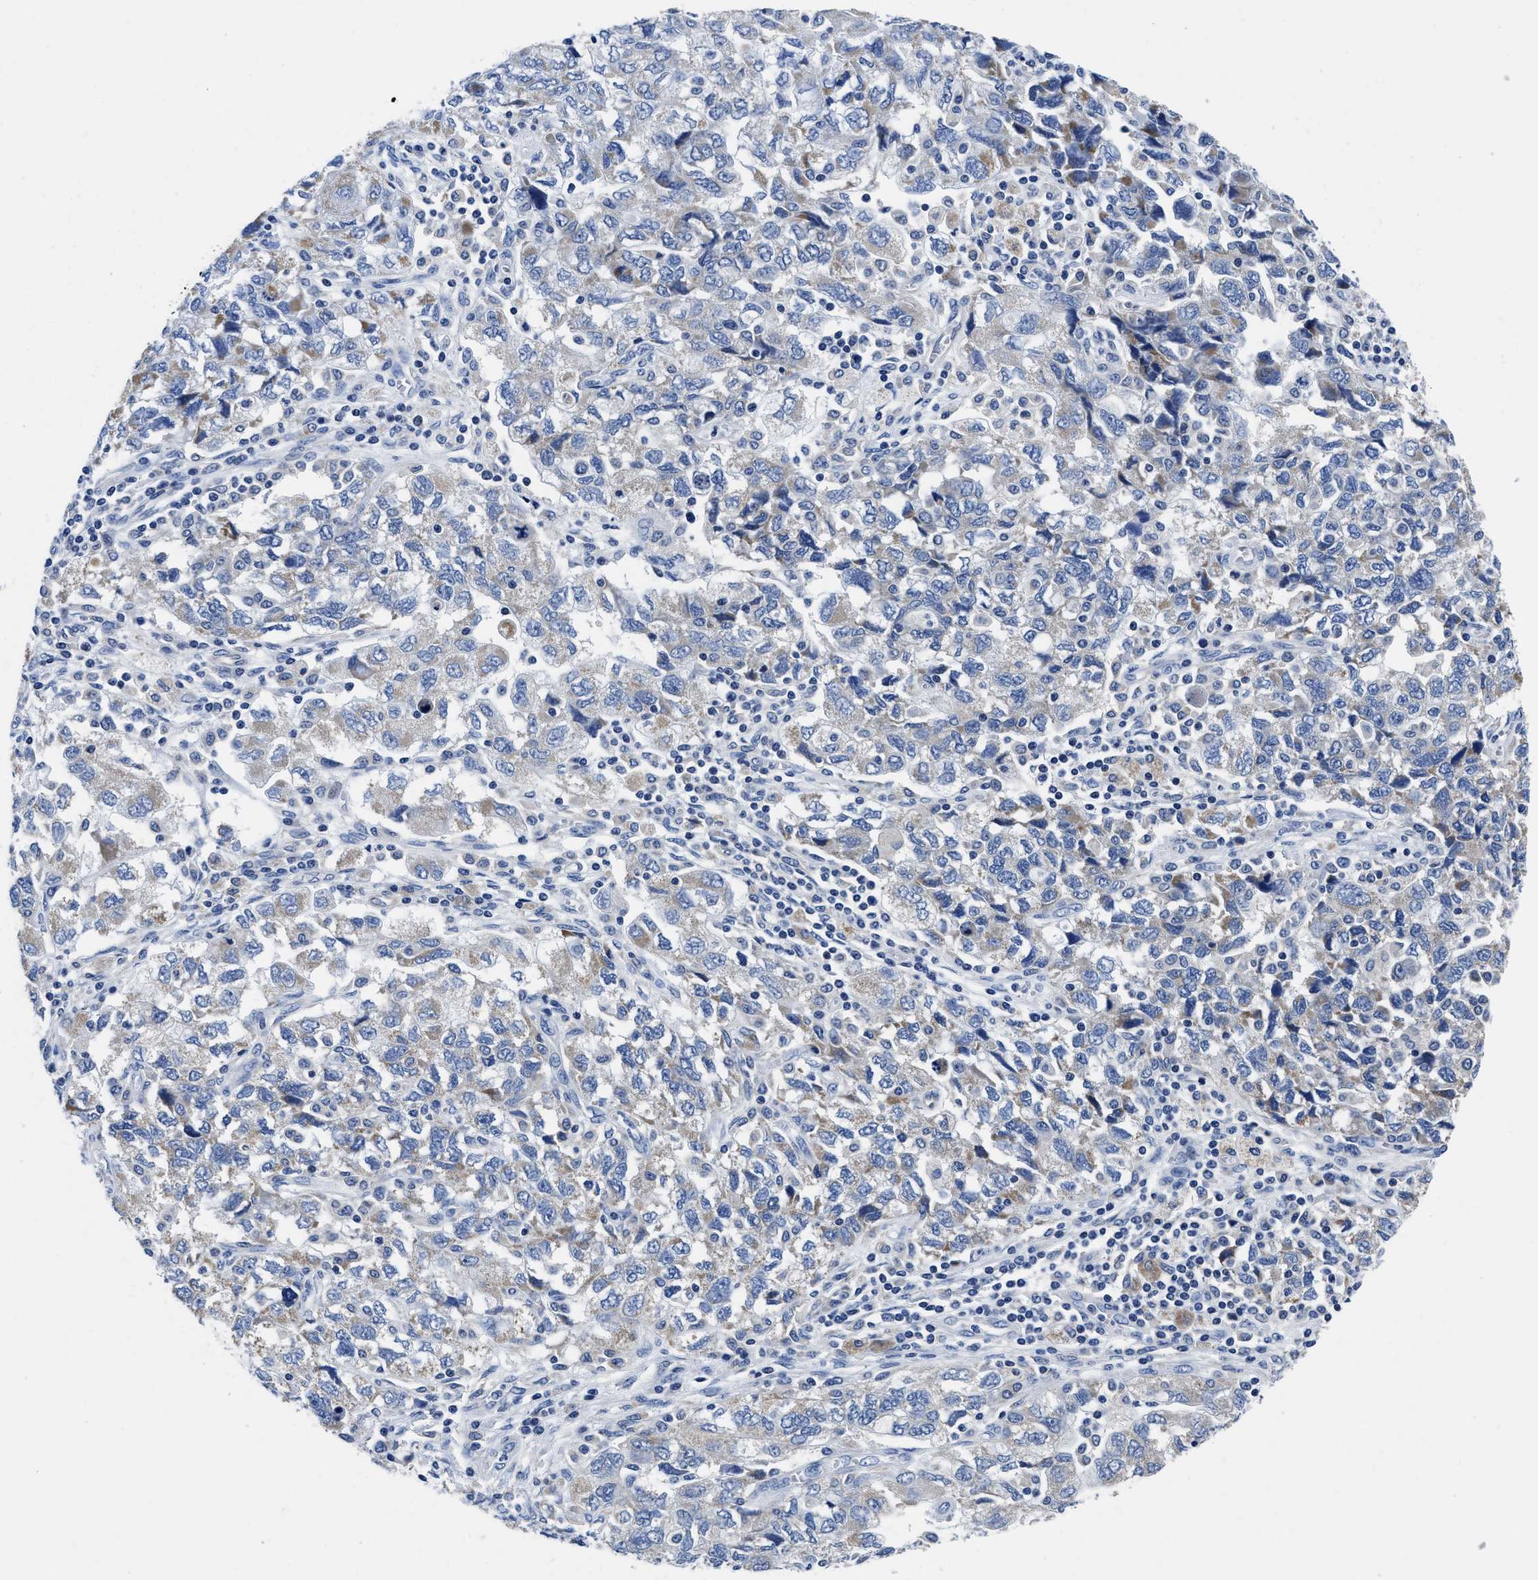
{"staining": {"intensity": "moderate", "quantity": "<25%", "location": "cytoplasmic/membranous"}, "tissue": "ovarian cancer", "cell_type": "Tumor cells", "image_type": "cancer", "snomed": [{"axis": "morphology", "description": "Carcinoma, NOS"}, {"axis": "morphology", "description": "Cystadenocarcinoma, serous, NOS"}, {"axis": "topography", "description": "Ovary"}], "caption": "Immunohistochemical staining of ovarian serous cystadenocarcinoma exhibits low levels of moderate cytoplasmic/membranous protein expression in about <25% of tumor cells.", "gene": "SLC35F1", "patient": {"sex": "female", "age": 69}}